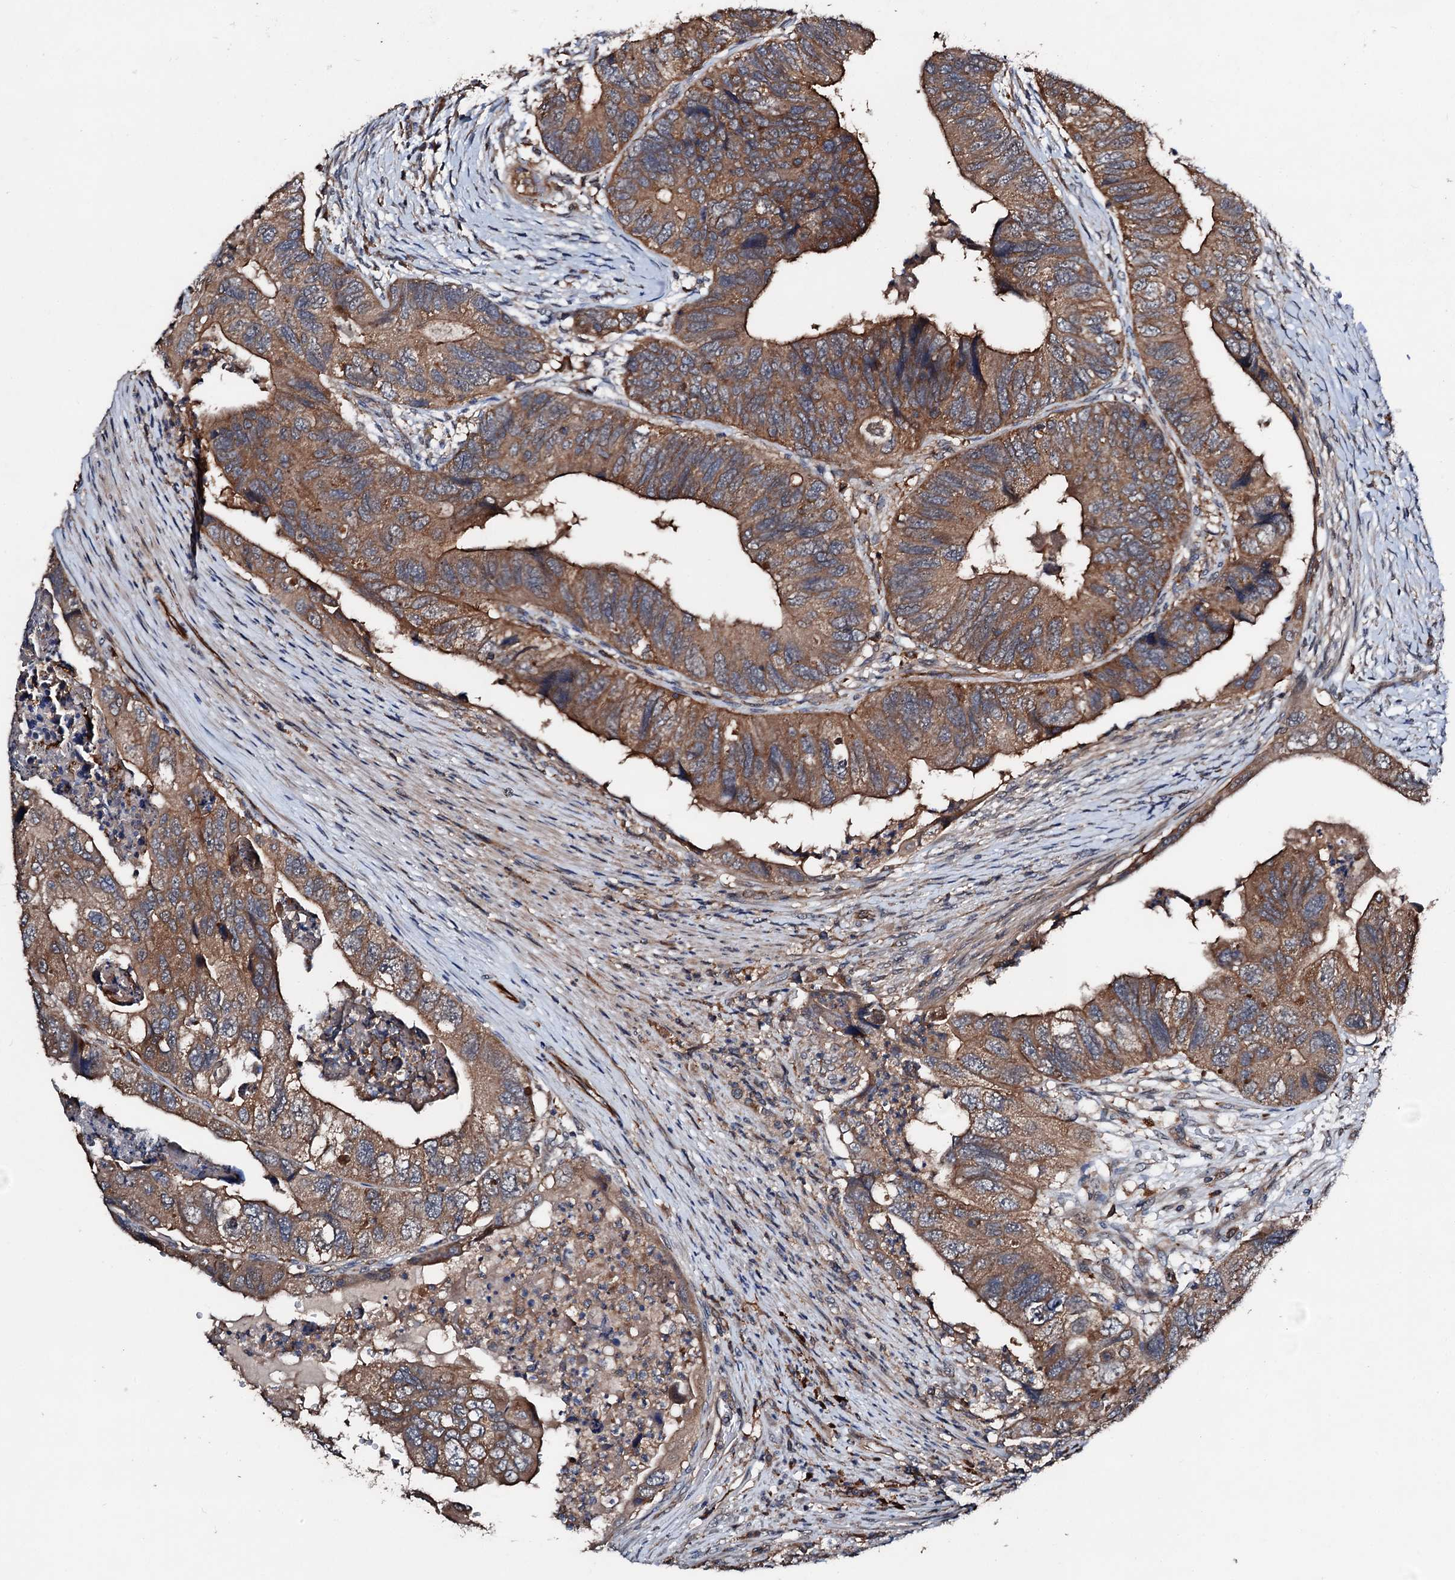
{"staining": {"intensity": "moderate", "quantity": ">75%", "location": "cytoplasmic/membranous"}, "tissue": "colorectal cancer", "cell_type": "Tumor cells", "image_type": "cancer", "snomed": [{"axis": "morphology", "description": "Adenocarcinoma, NOS"}, {"axis": "topography", "description": "Rectum"}], "caption": "This photomicrograph exhibits immunohistochemistry (IHC) staining of colorectal cancer (adenocarcinoma), with medium moderate cytoplasmic/membranous positivity in about >75% of tumor cells.", "gene": "FGD4", "patient": {"sex": "male", "age": 63}}